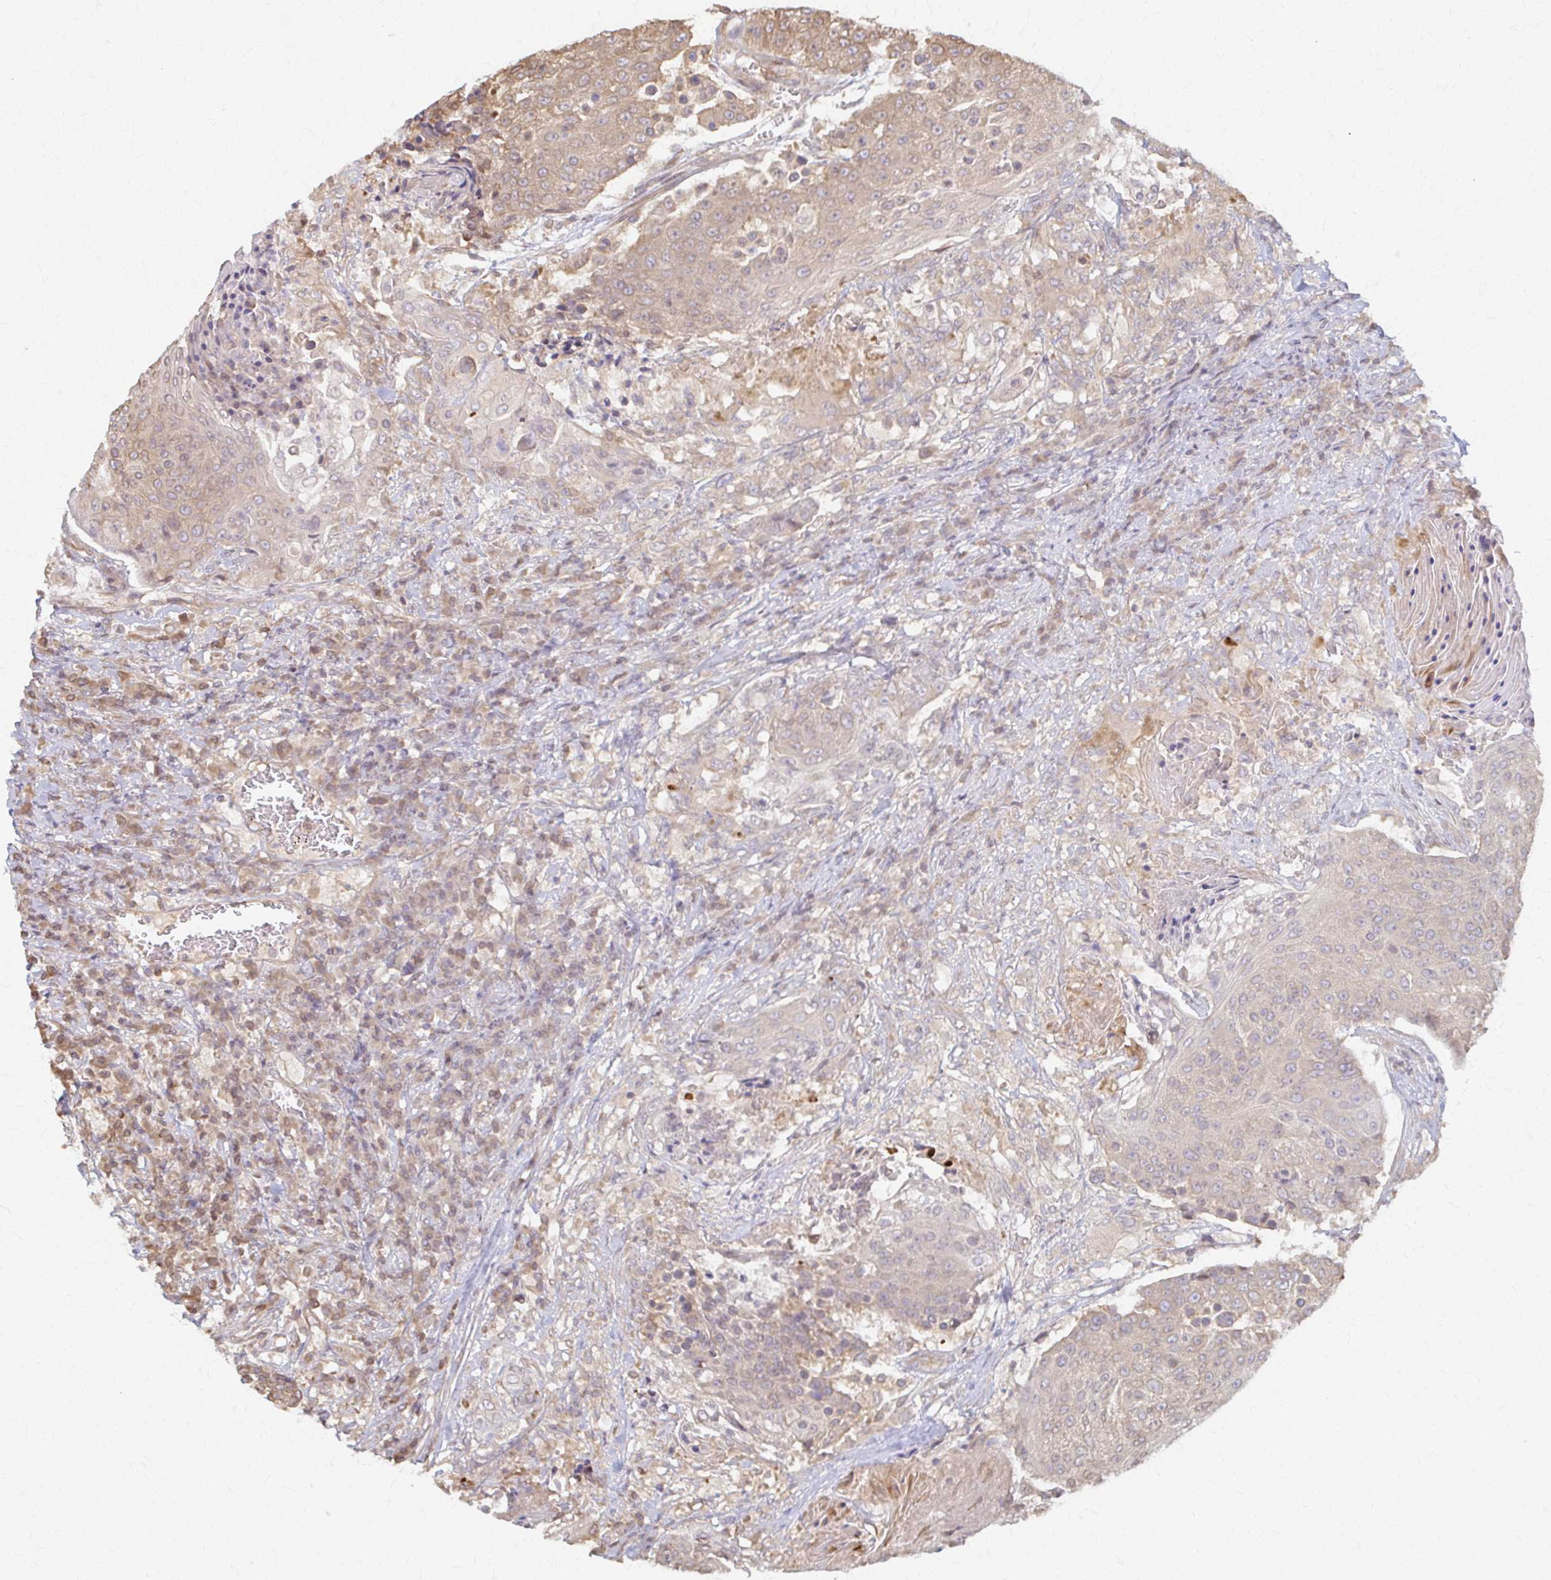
{"staining": {"intensity": "weak", "quantity": "25%-75%", "location": "cytoplasmic/membranous"}, "tissue": "urothelial cancer", "cell_type": "Tumor cells", "image_type": "cancer", "snomed": [{"axis": "morphology", "description": "Urothelial carcinoma, High grade"}, {"axis": "topography", "description": "Urinary bladder"}], "caption": "Urothelial cancer was stained to show a protein in brown. There is low levels of weak cytoplasmic/membranous staining in approximately 25%-75% of tumor cells.", "gene": "ARHGAP35", "patient": {"sex": "female", "age": 63}}